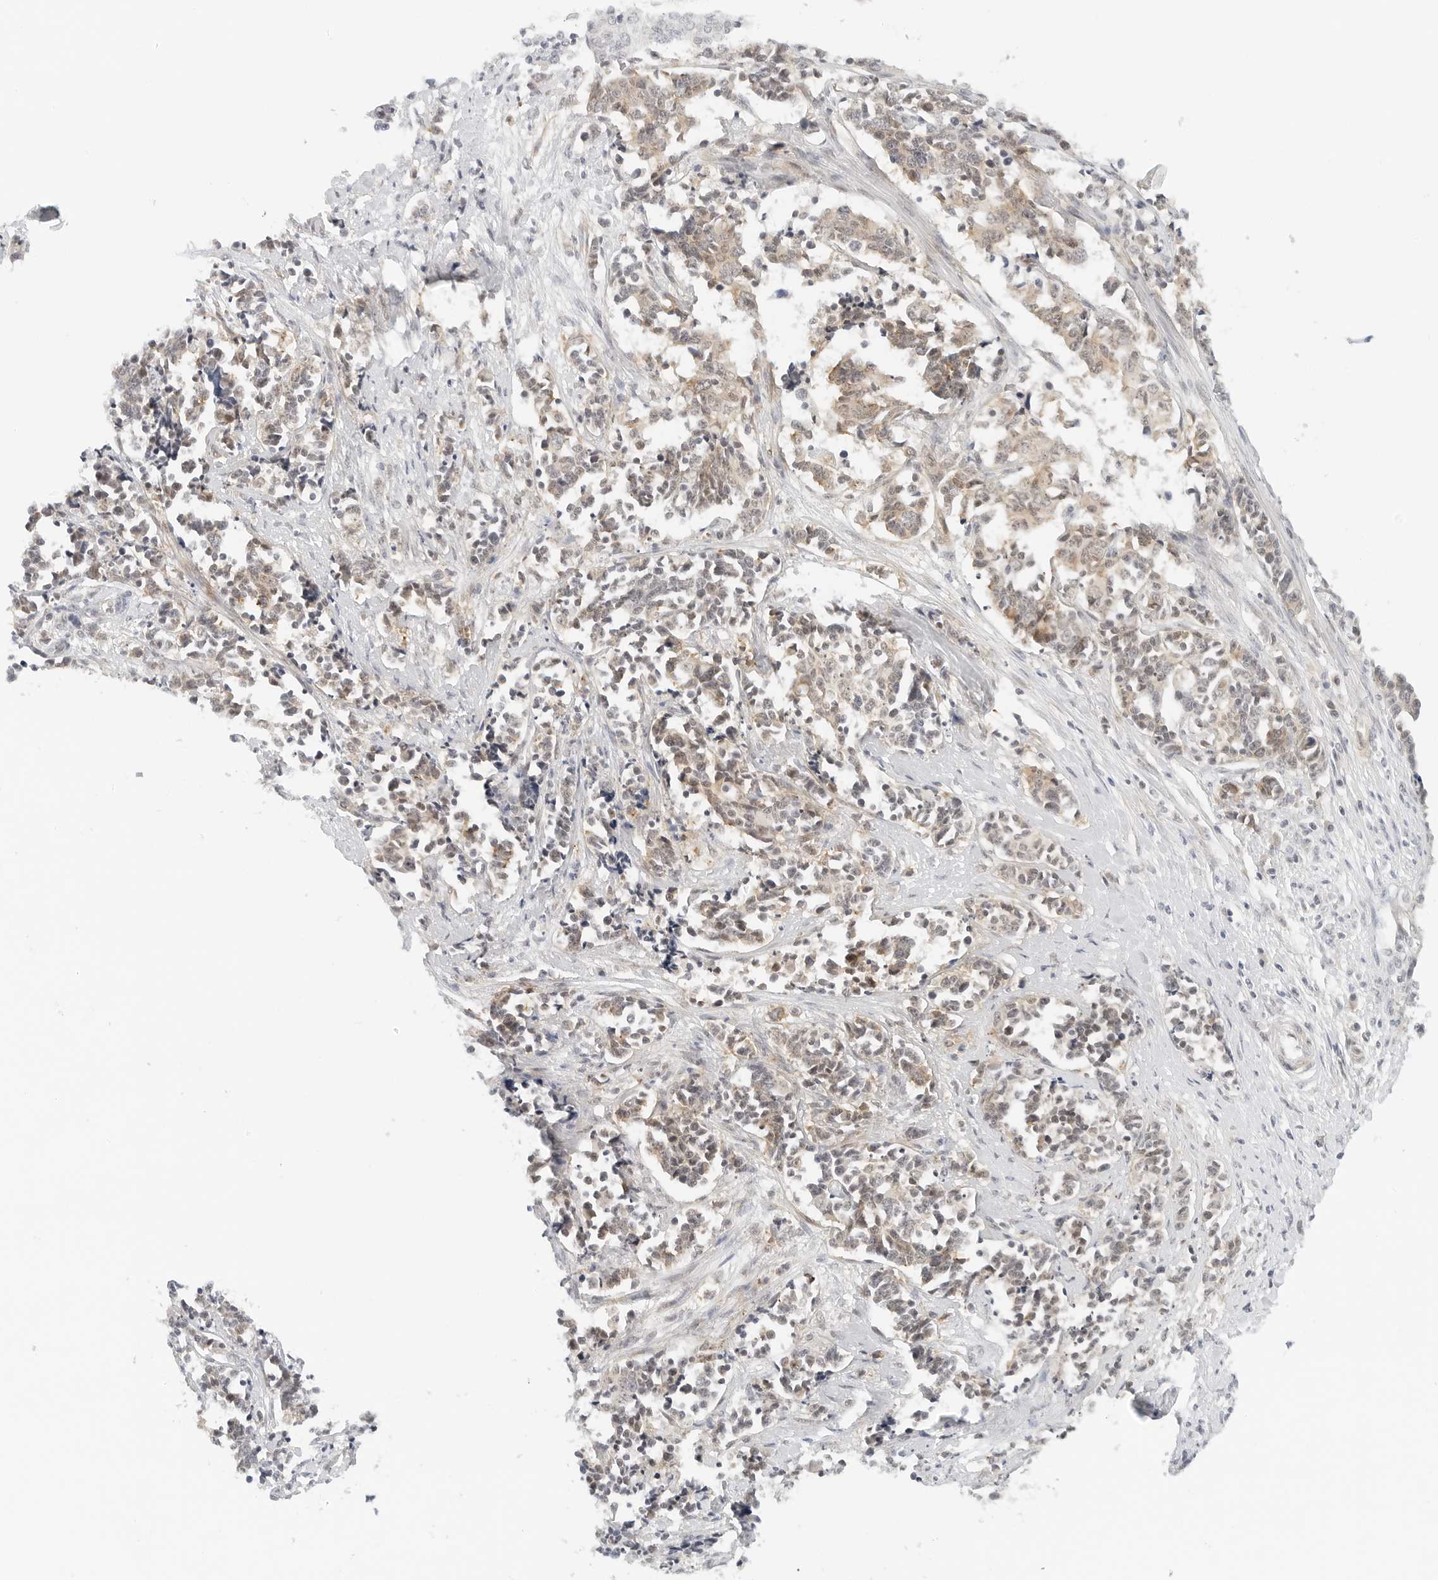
{"staining": {"intensity": "weak", "quantity": ">75%", "location": "cytoplasmic/membranous"}, "tissue": "cervical cancer", "cell_type": "Tumor cells", "image_type": "cancer", "snomed": [{"axis": "morphology", "description": "Normal tissue, NOS"}, {"axis": "morphology", "description": "Squamous cell carcinoma, NOS"}, {"axis": "topography", "description": "Cervix"}], "caption": "Immunohistochemistry (IHC) photomicrograph of cervical squamous cell carcinoma stained for a protein (brown), which demonstrates low levels of weak cytoplasmic/membranous expression in approximately >75% of tumor cells.", "gene": "NEO1", "patient": {"sex": "female", "age": 35}}